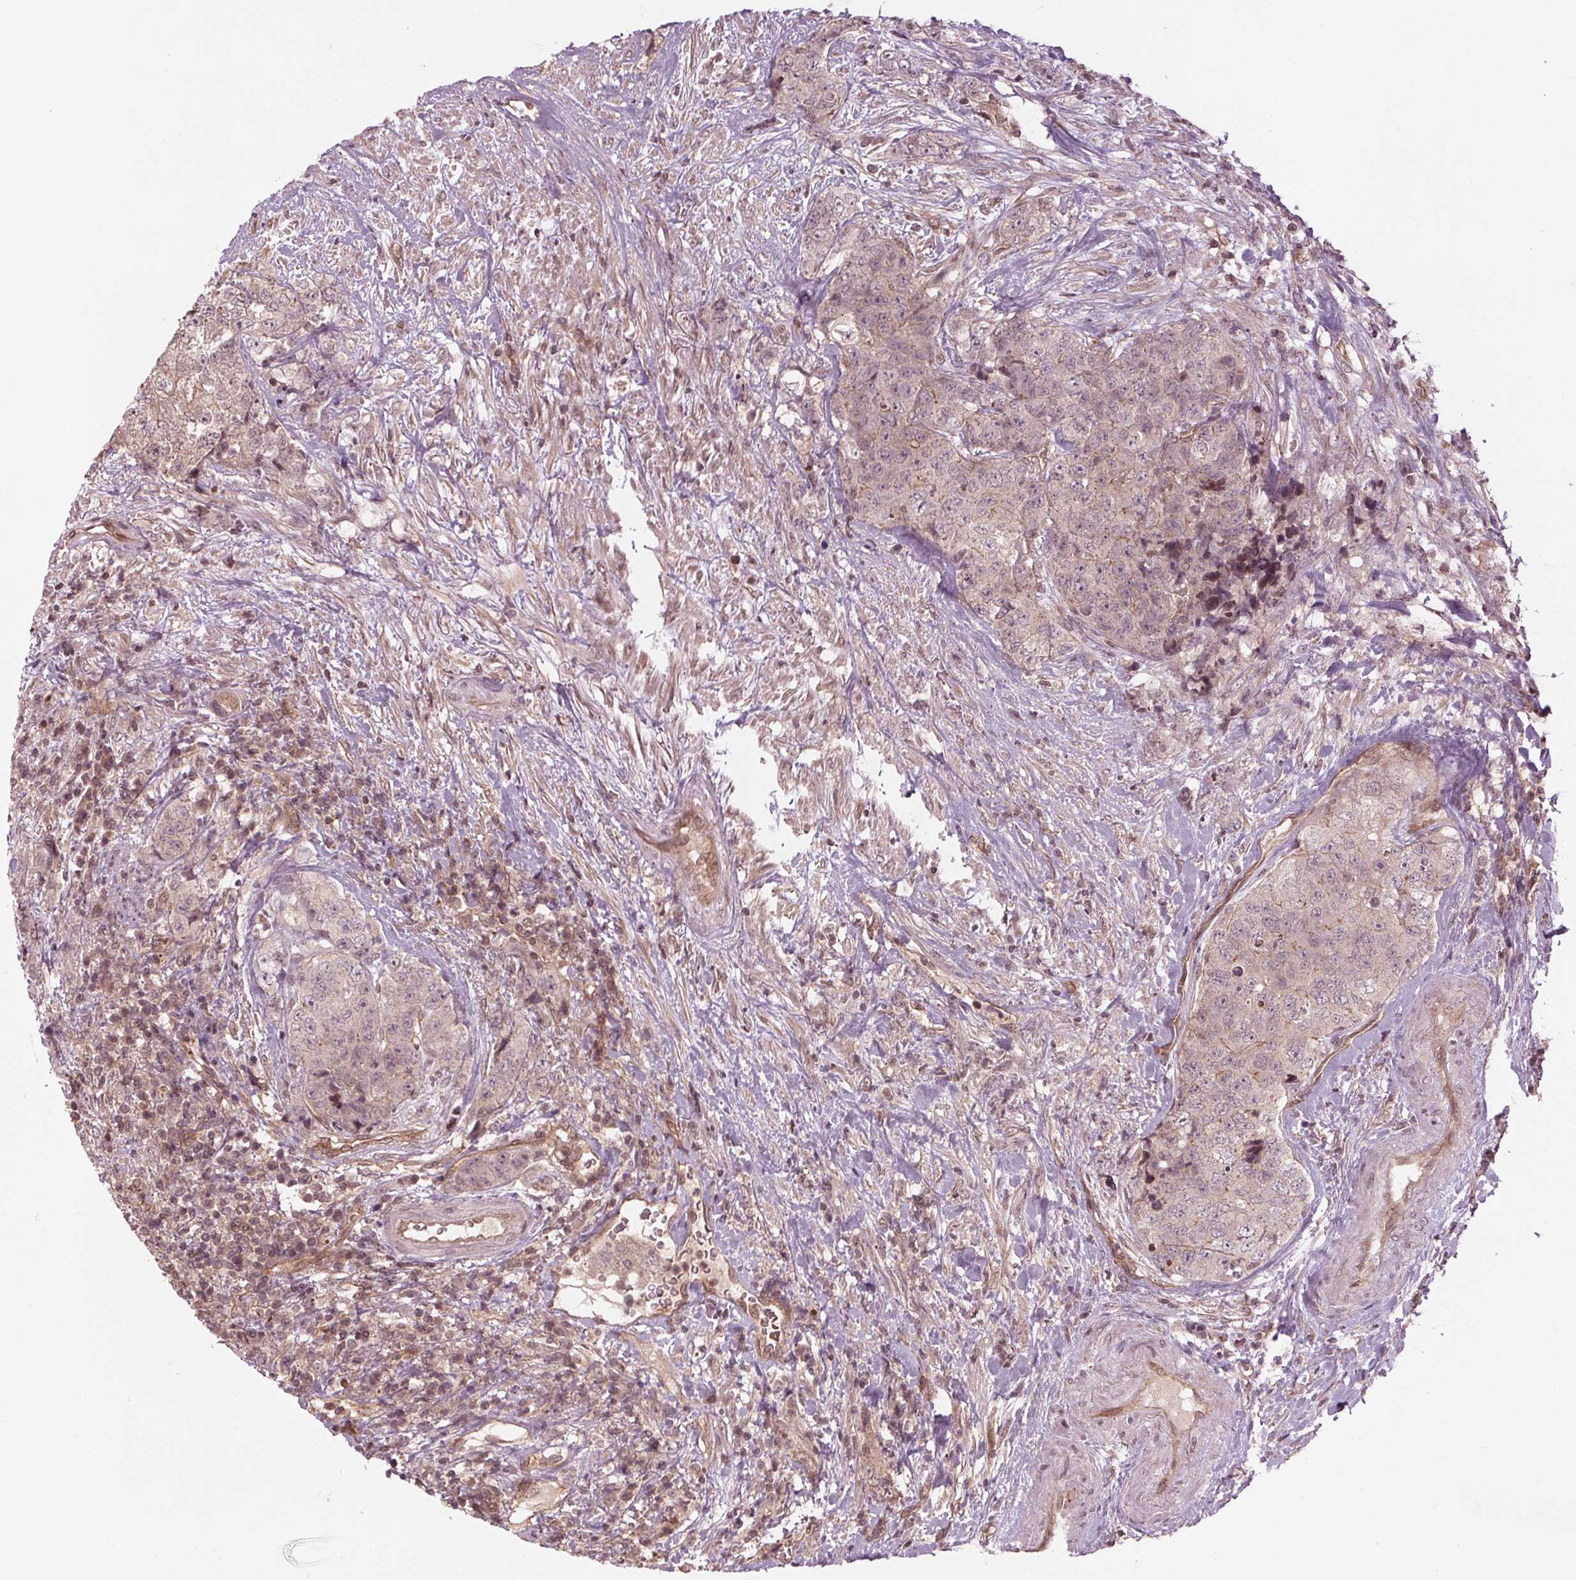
{"staining": {"intensity": "negative", "quantity": "none", "location": "none"}, "tissue": "urothelial cancer", "cell_type": "Tumor cells", "image_type": "cancer", "snomed": [{"axis": "morphology", "description": "Urothelial carcinoma, High grade"}, {"axis": "topography", "description": "Urinary bladder"}], "caption": "Tumor cells are negative for brown protein staining in urothelial cancer. Nuclei are stained in blue.", "gene": "BTBD1", "patient": {"sex": "female", "age": 78}}